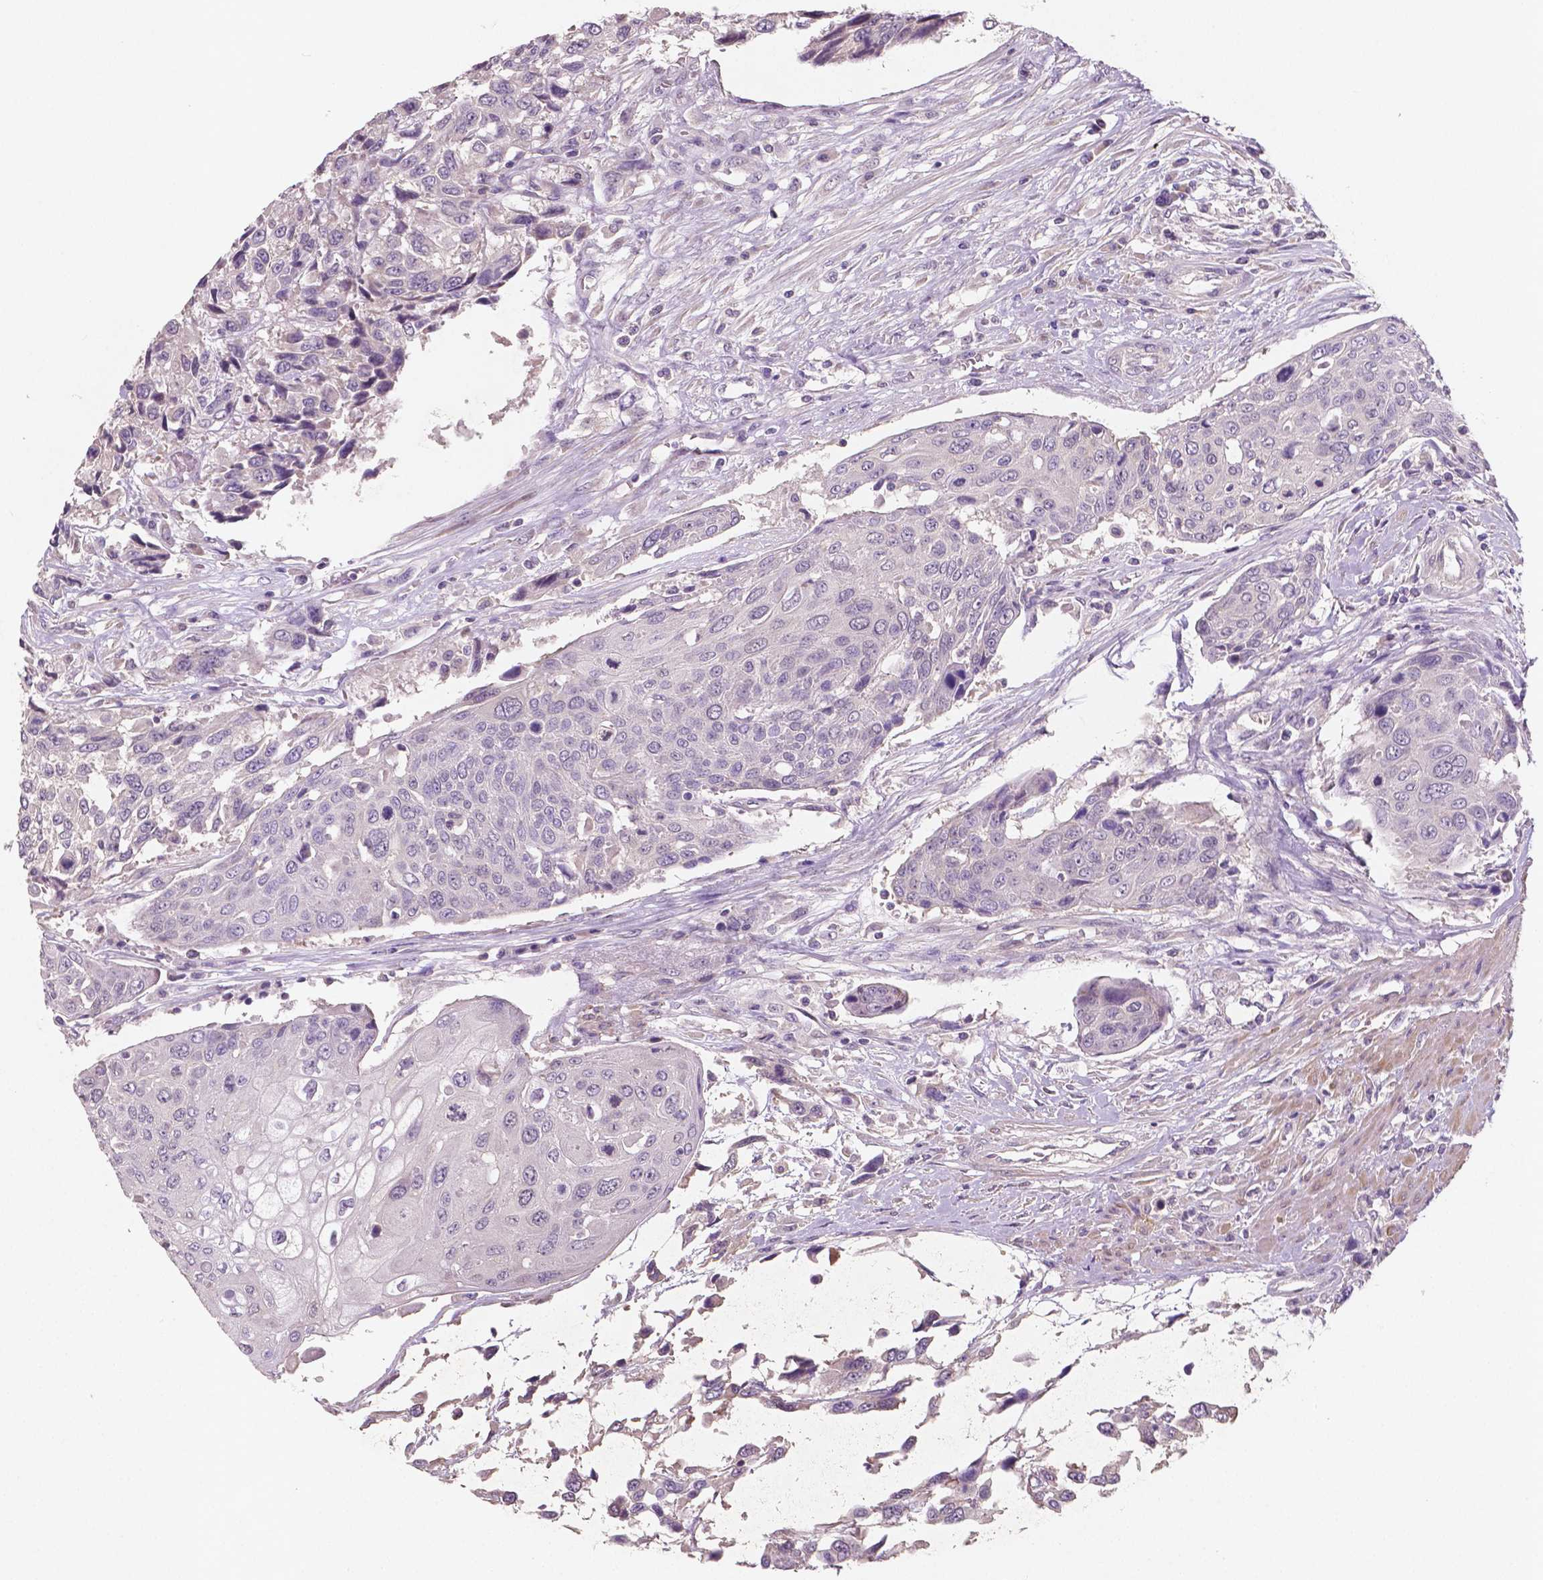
{"staining": {"intensity": "negative", "quantity": "none", "location": "none"}, "tissue": "urothelial cancer", "cell_type": "Tumor cells", "image_type": "cancer", "snomed": [{"axis": "morphology", "description": "Urothelial carcinoma, High grade"}, {"axis": "topography", "description": "Urinary bladder"}], "caption": "DAB (3,3'-diaminobenzidine) immunohistochemical staining of human urothelial carcinoma (high-grade) demonstrates no significant positivity in tumor cells.", "gene": "LSM14B", "patient": {"sex": "female", "age": 70}}